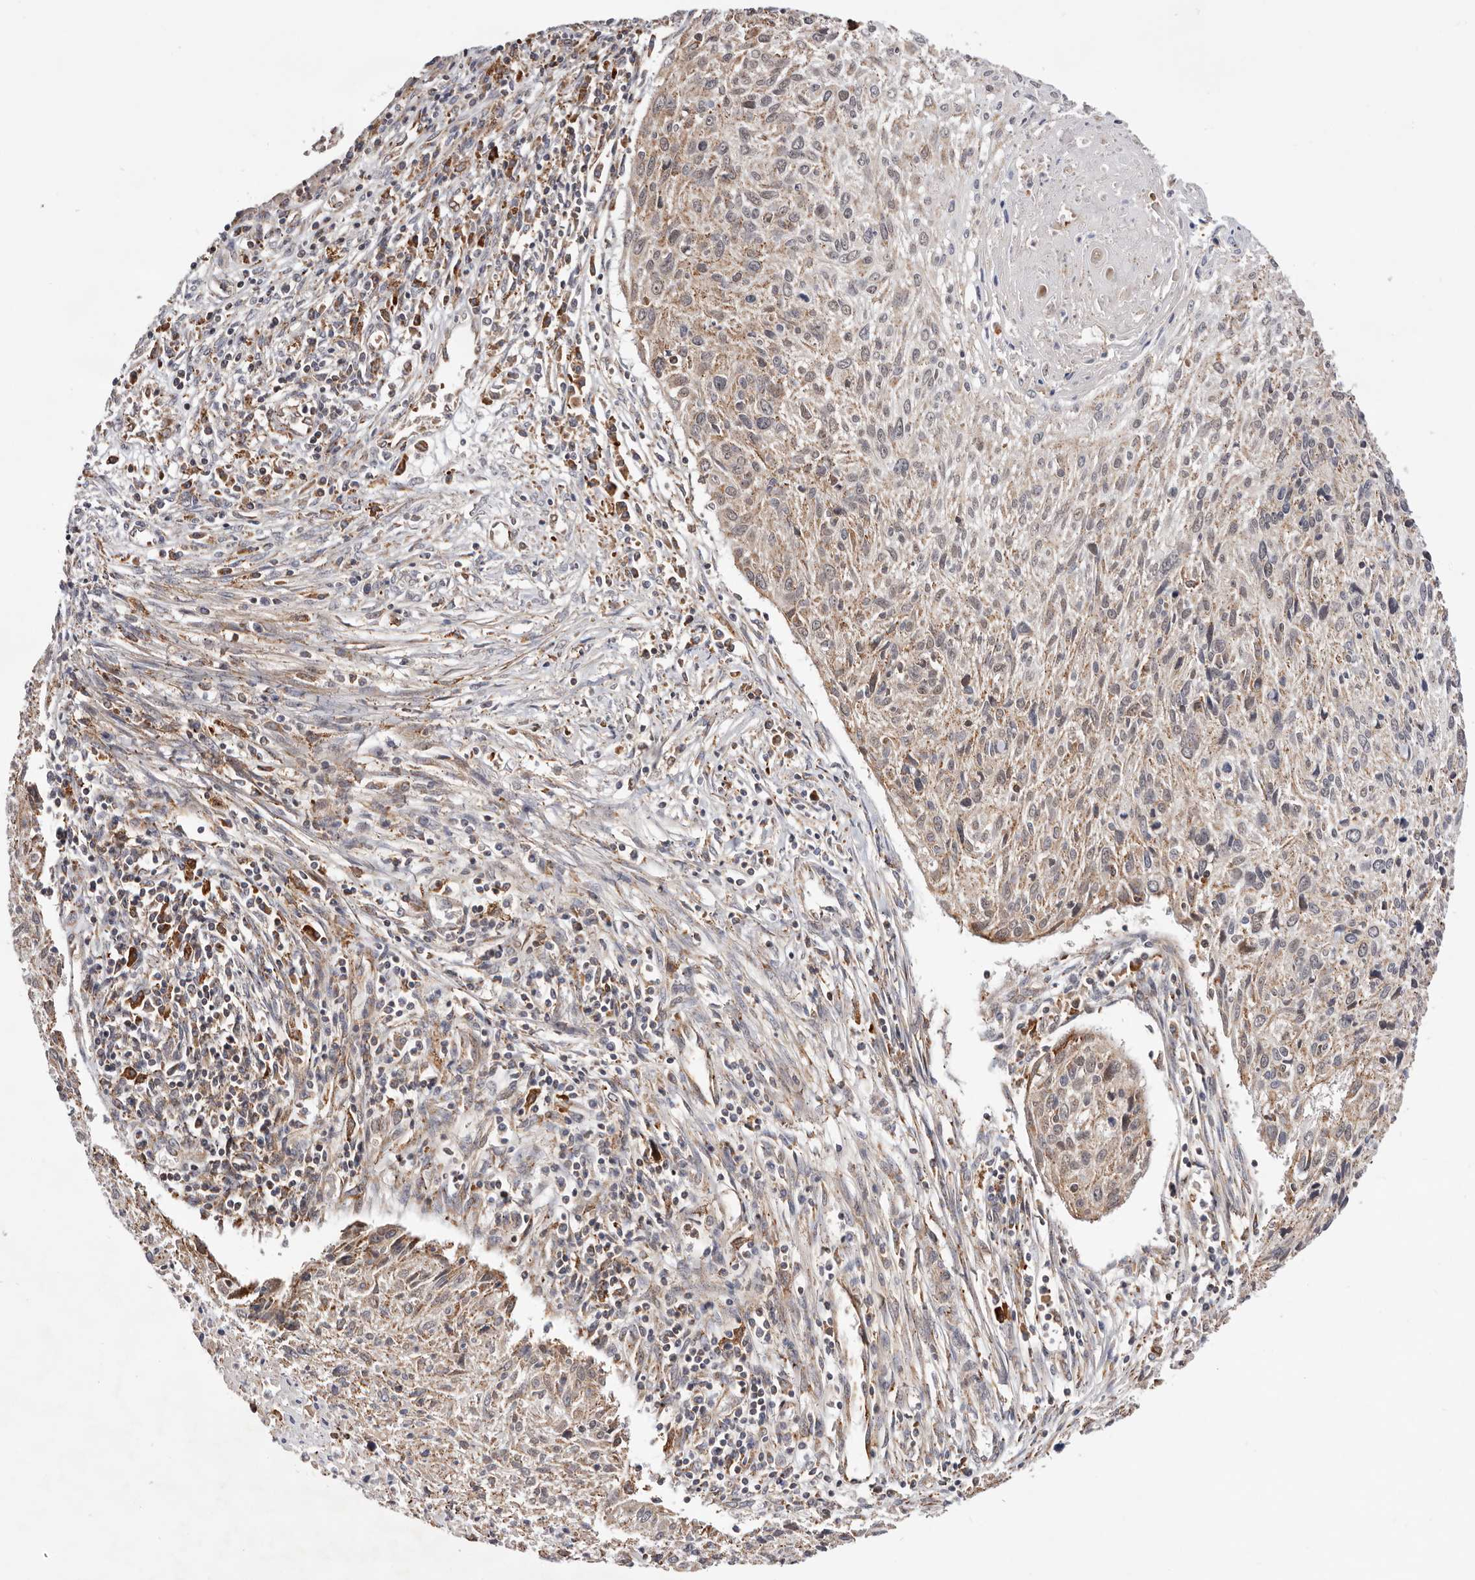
{"staining": {"intensity": "moderate", "quantity": "<25%", "location": "cytoplasmic/membranous,nuclear"}, "tissue": "cervical cancer", "cell_type": "Tumor cells", "image_type": "cancer", "snomed": [{"axis": "morphology", "description": "Squamous cell carcinoma, NOS"}, {"axis": "topography", "description": "Cervix"}], "caption": "Squamous cell carcinoma (cervical) stained for a protein displays moderate cytoplasmic/membranous and nuclear positivity in tumor cells. The staining is performed using DAB (3,3'-diaminobenzidine) brown chromogen to label protein expression. The nuclei are counter-stained blue using hematoxylin.", "gene": "RNF213", "patient": {"sex": "female", "age": 51}}